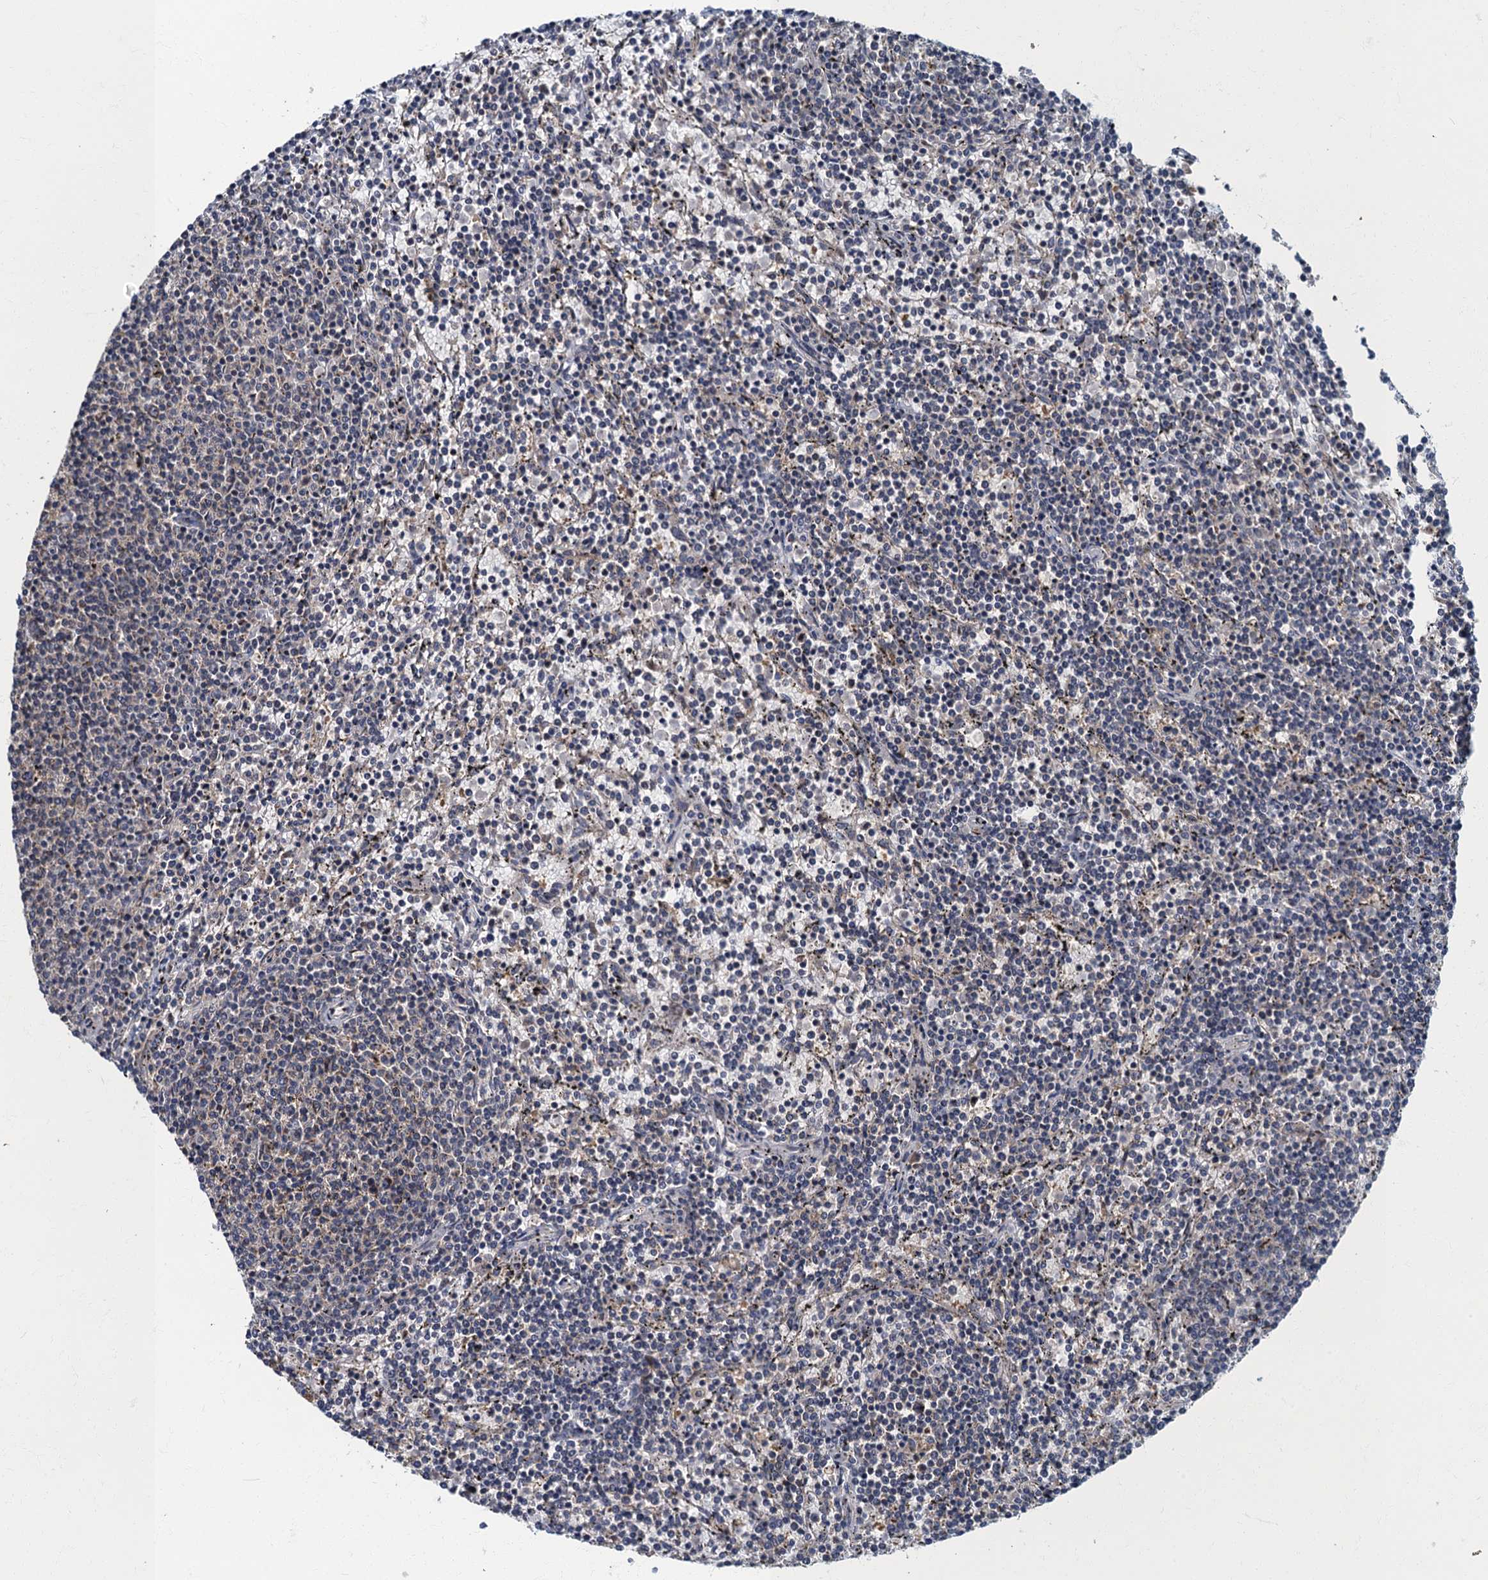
{"staining": {"intensity": "negative", "quantity": "none", "location": "none"}, "tissue": "lymphoma", "cell_type": "Tumor cells", "image_type": "cancer", "snomed": [{"axis": "morphology", "description": "Malignant lymphoma, non-Hodgkin's type, Low grade"}, {"axis": "topography", "description": "Spleen"}], "caption": "IHC micrograph of lymphoma stained for a protein (brown), which exhibits no positivity in tumor cells.", "gene": "WDCP", "patient": {"sex": "female", "age": 50}}